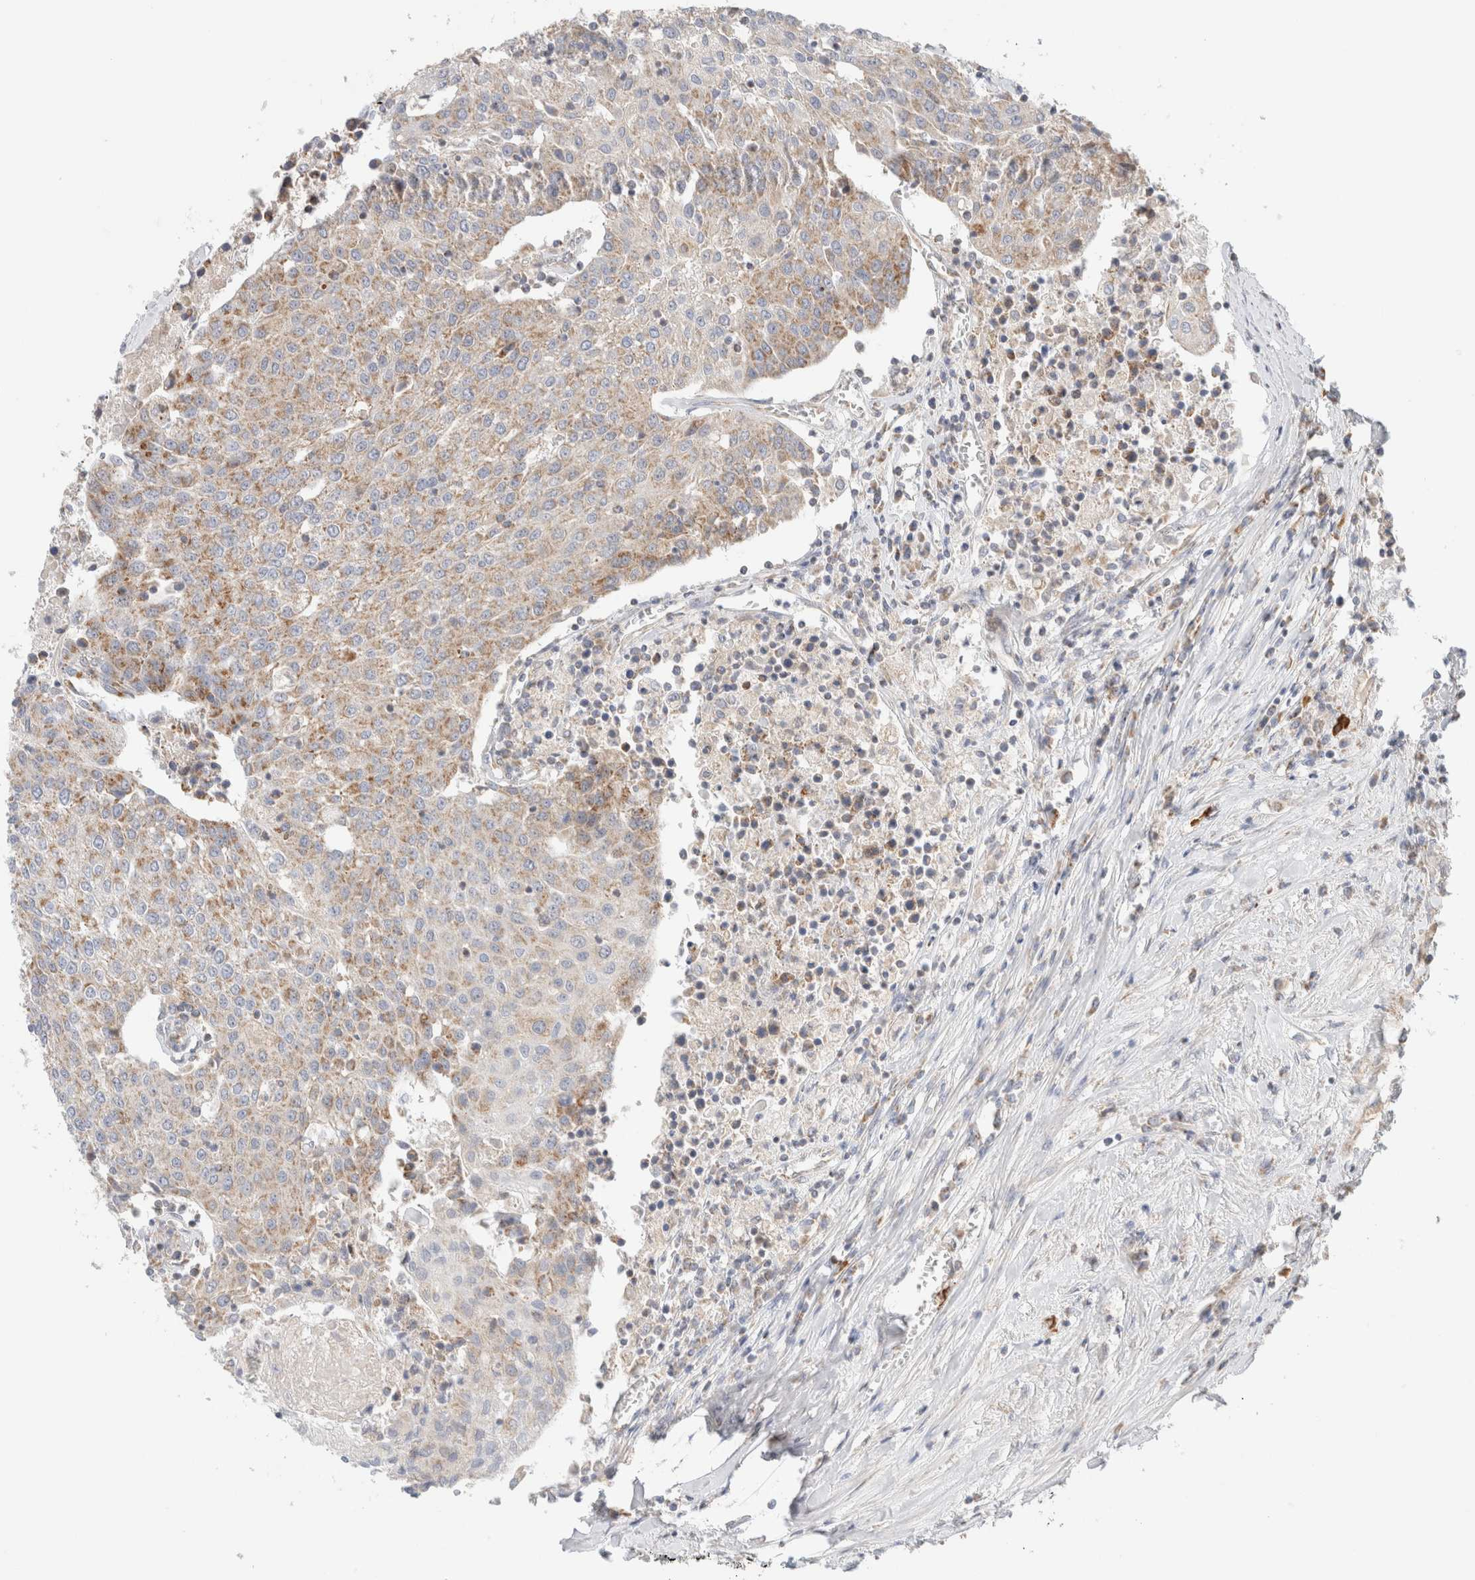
{"staining": {"intensity": "weak", "quantity": ">75%", "location": "cytoplasmic/membranous"}, "tissue": "urothelial cancer", "cell_type": "Tumor cells", "image_type": "cancer", "snomed": [{"axis": "morphology", "description": "Urothelial carcinoma, High grade"}, {"axis": "topography", "description": "Urinary bladder"}], "caption": "Immunohistochemistry of human urothelial carcinoma (high-grade) reveals low levels of weak cytoplasmic/membranous positivity in about >75% of tumor cells.", "gene": "MRM3", "patient": {"sex": "female", "age": 85}}